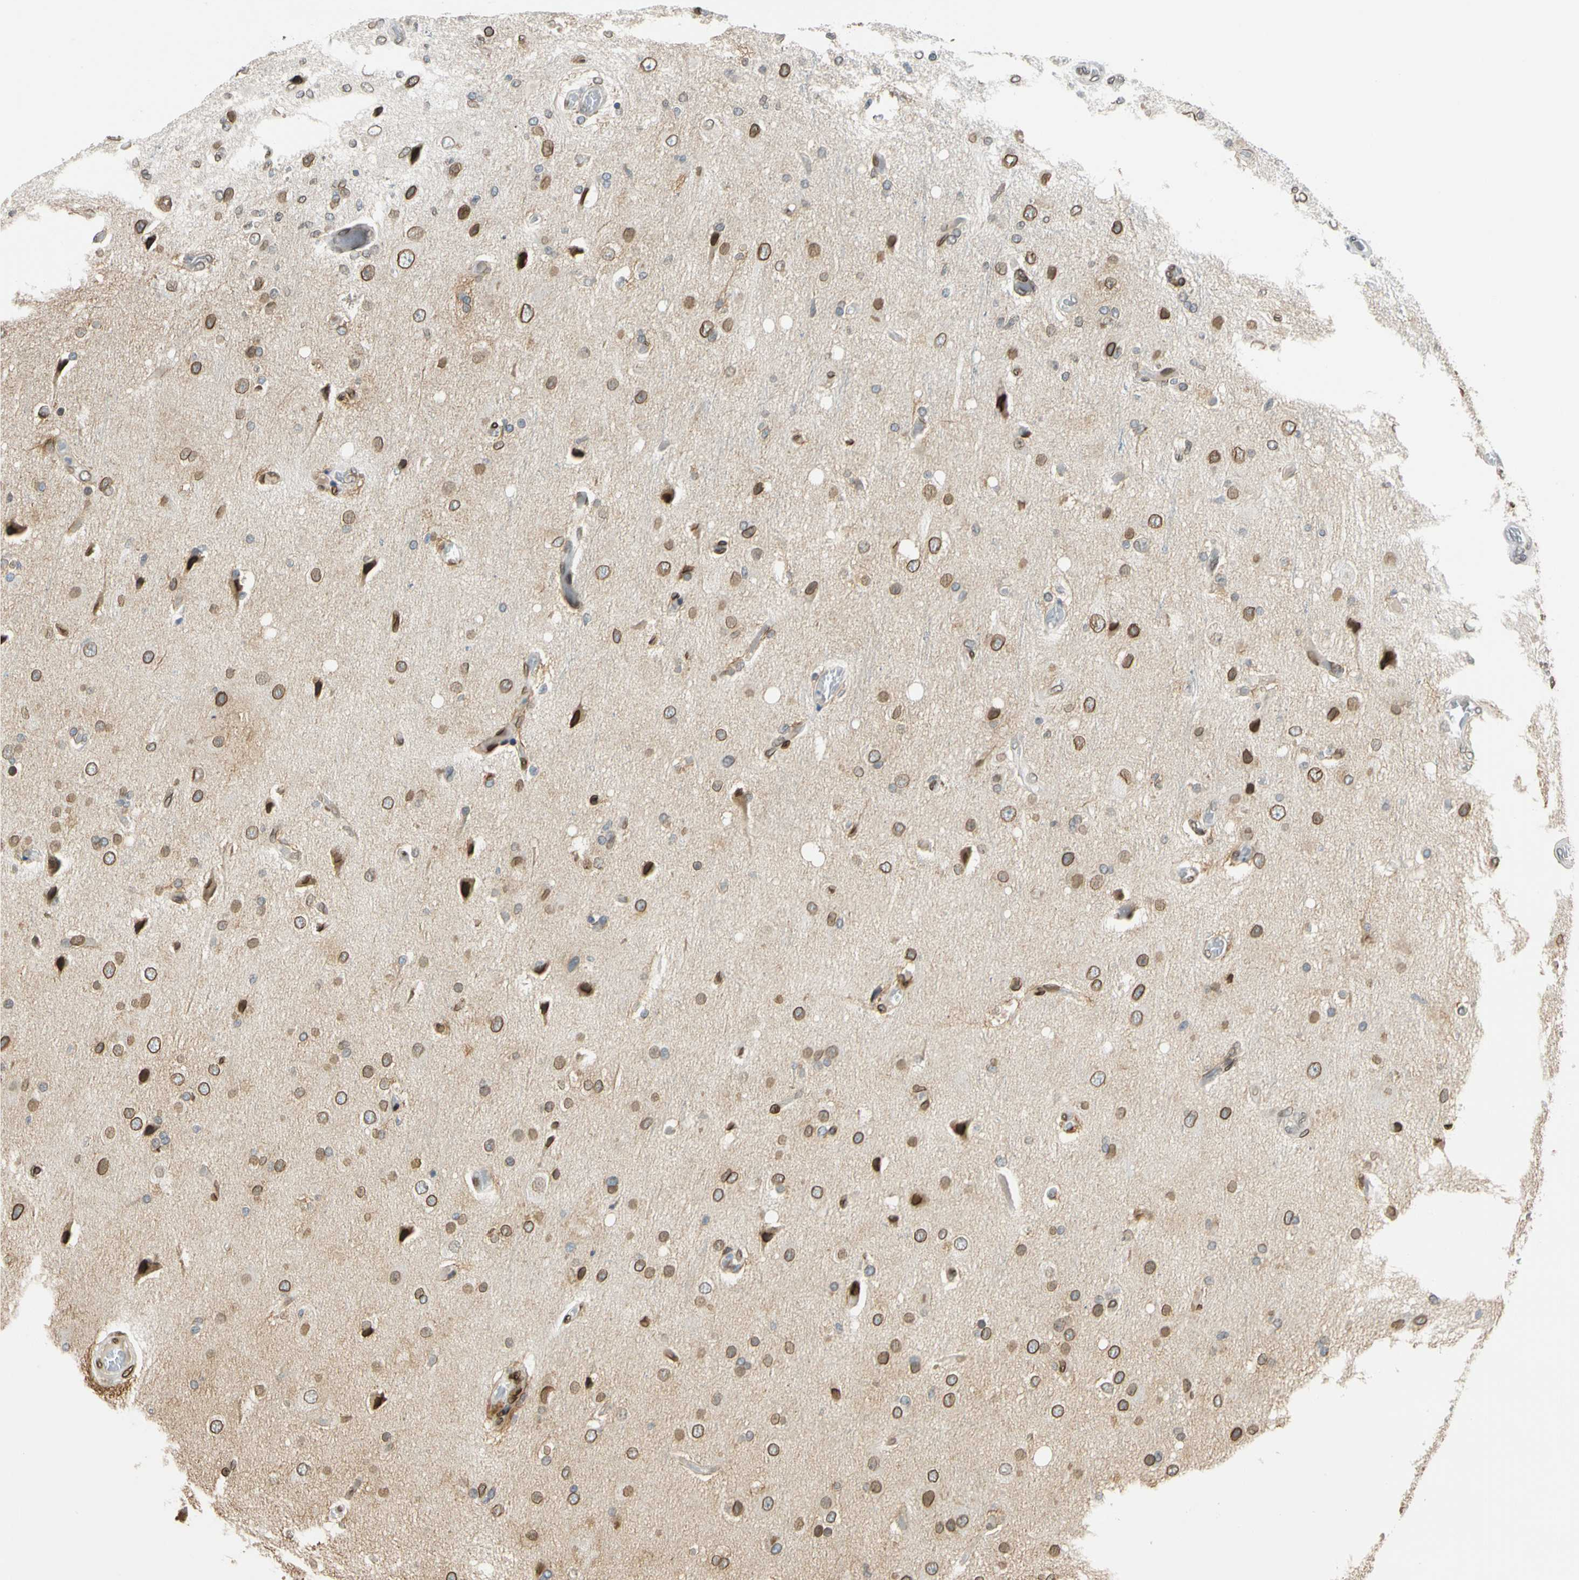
{"staining": {"intensity": "moderate", "quantity": ">75%", "location": "cytoplasmic/membranous,nuclear"}, "tissue": "glioma", "cell_type": "Tumor cells", "image_type": "cancer", "snomed": [{"axis": "morphology", "description": "Normal tissue, NOS"}, {"axis": "morphology", "description": "Glioma, malignant, High grade"}, {"axis": "topography", "description": "Cerebral cortex"}], "caption": "Immunohistochemical staining of human glioma shows medium levels of moderate cytoplasmic/membranous and nuclear protein positivity in about >75% of tumor cells.", "gene": "SUN1", "patient": {"sex": "male", "age": 77}}